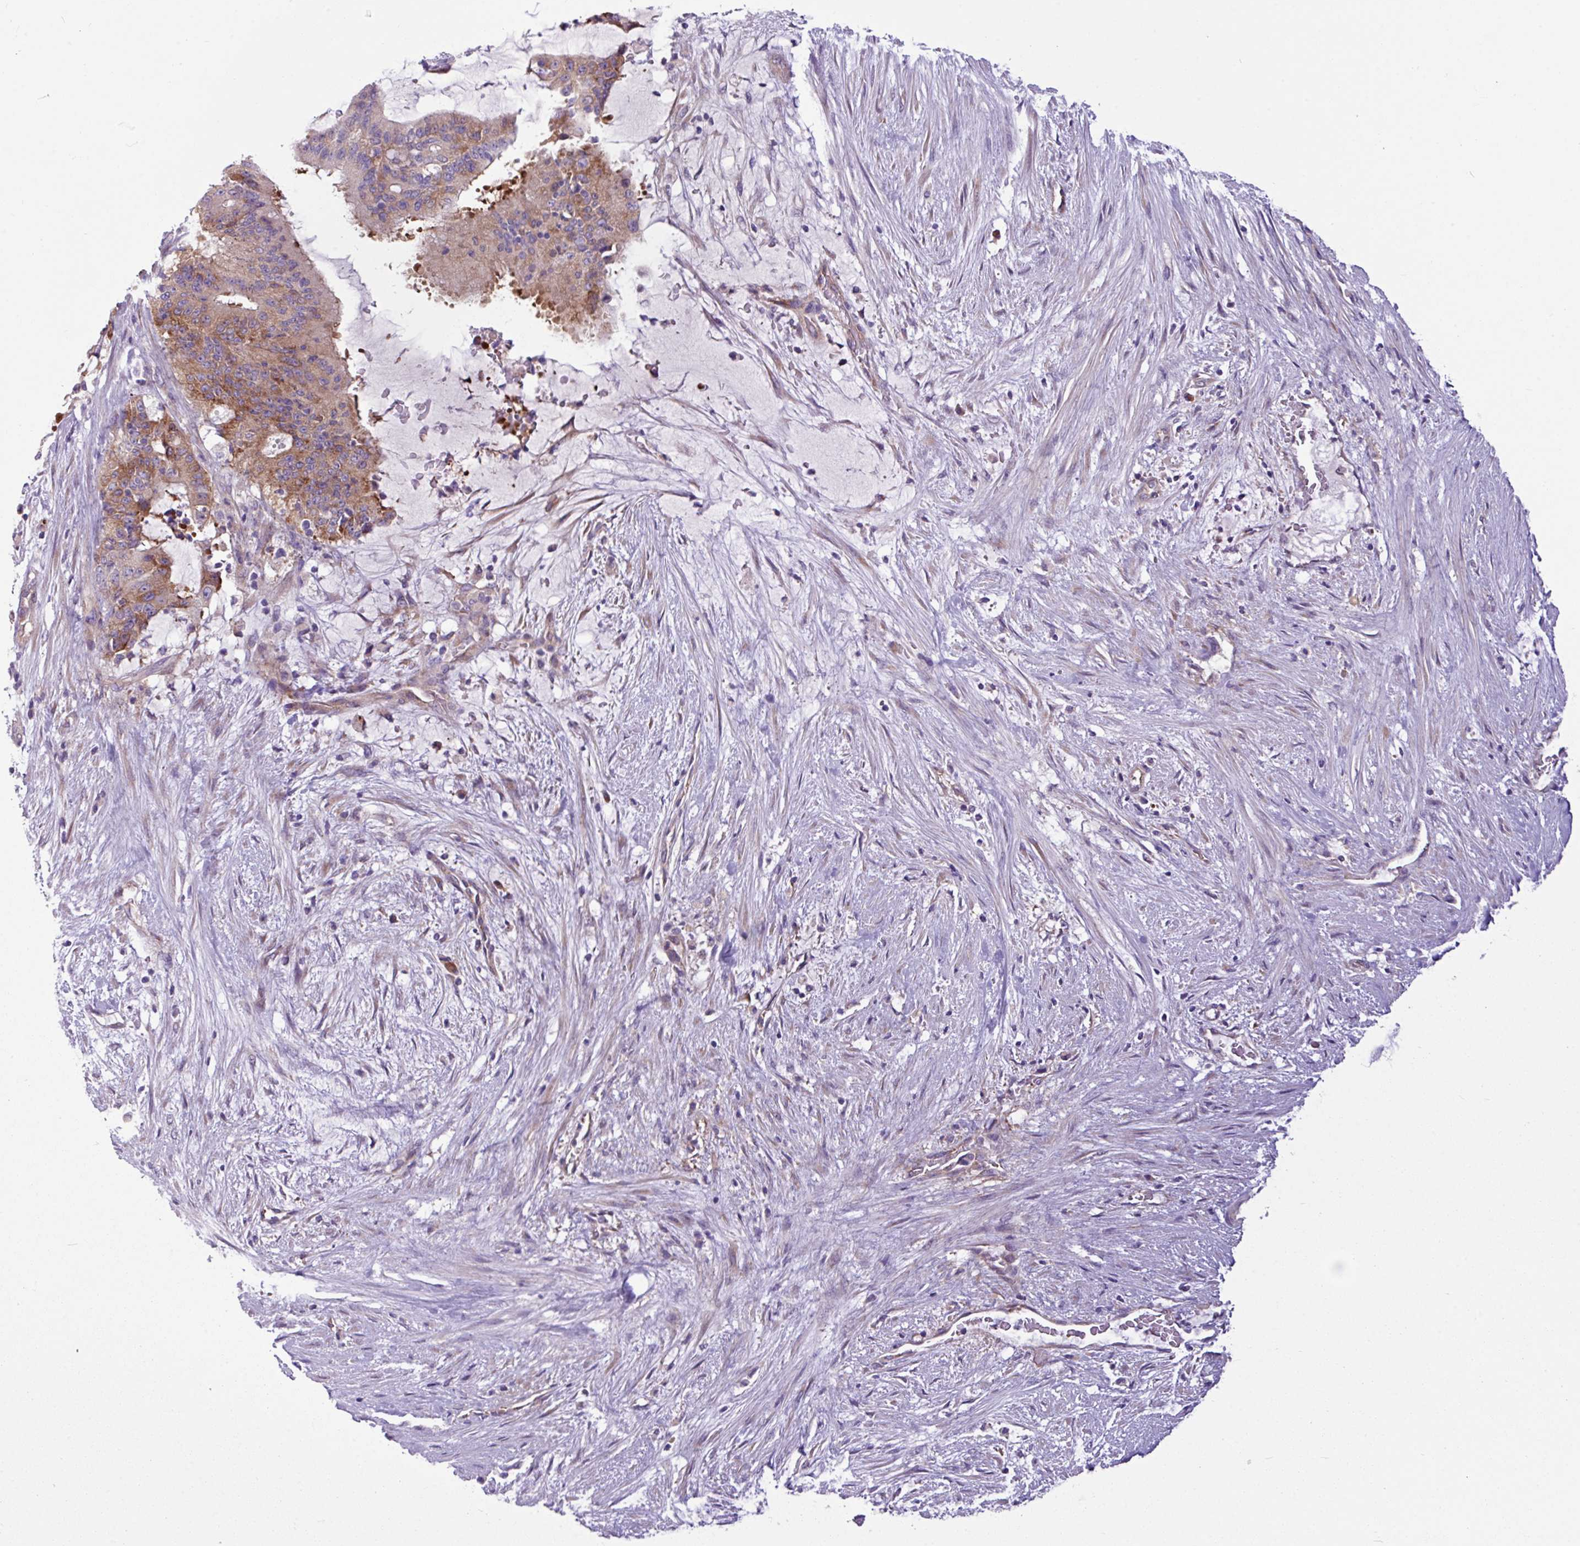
{"staining": {"intensity": "moderate", "quantity": "25%-75%", "location": "cytoplasmic/membranous"}, "tissue": "liver cancer", "cell_type": "Tumor cells", "image_type": "cancer", "snomed": [{"axis": "morphology", "description": "Normal tissue, NOS"}, {"axis": "morphology", "description": "Cholangiocarcinoma"}, {"axis": "topography", "description": "Liver"}, {"axis": "topography", "description": "Peripheral nerve tissue"}], "caption": "Immunohistochemistry image of human liver cancer (cholangiocarcinoma) stained for a protein (brown), which demonstrates medium levels of moderate cytoplasmic/membranous expression in approximately 25%-75% of tumor cells.", "gene": "MROH2A", "patient": {"sex": "female", "age": 73}}